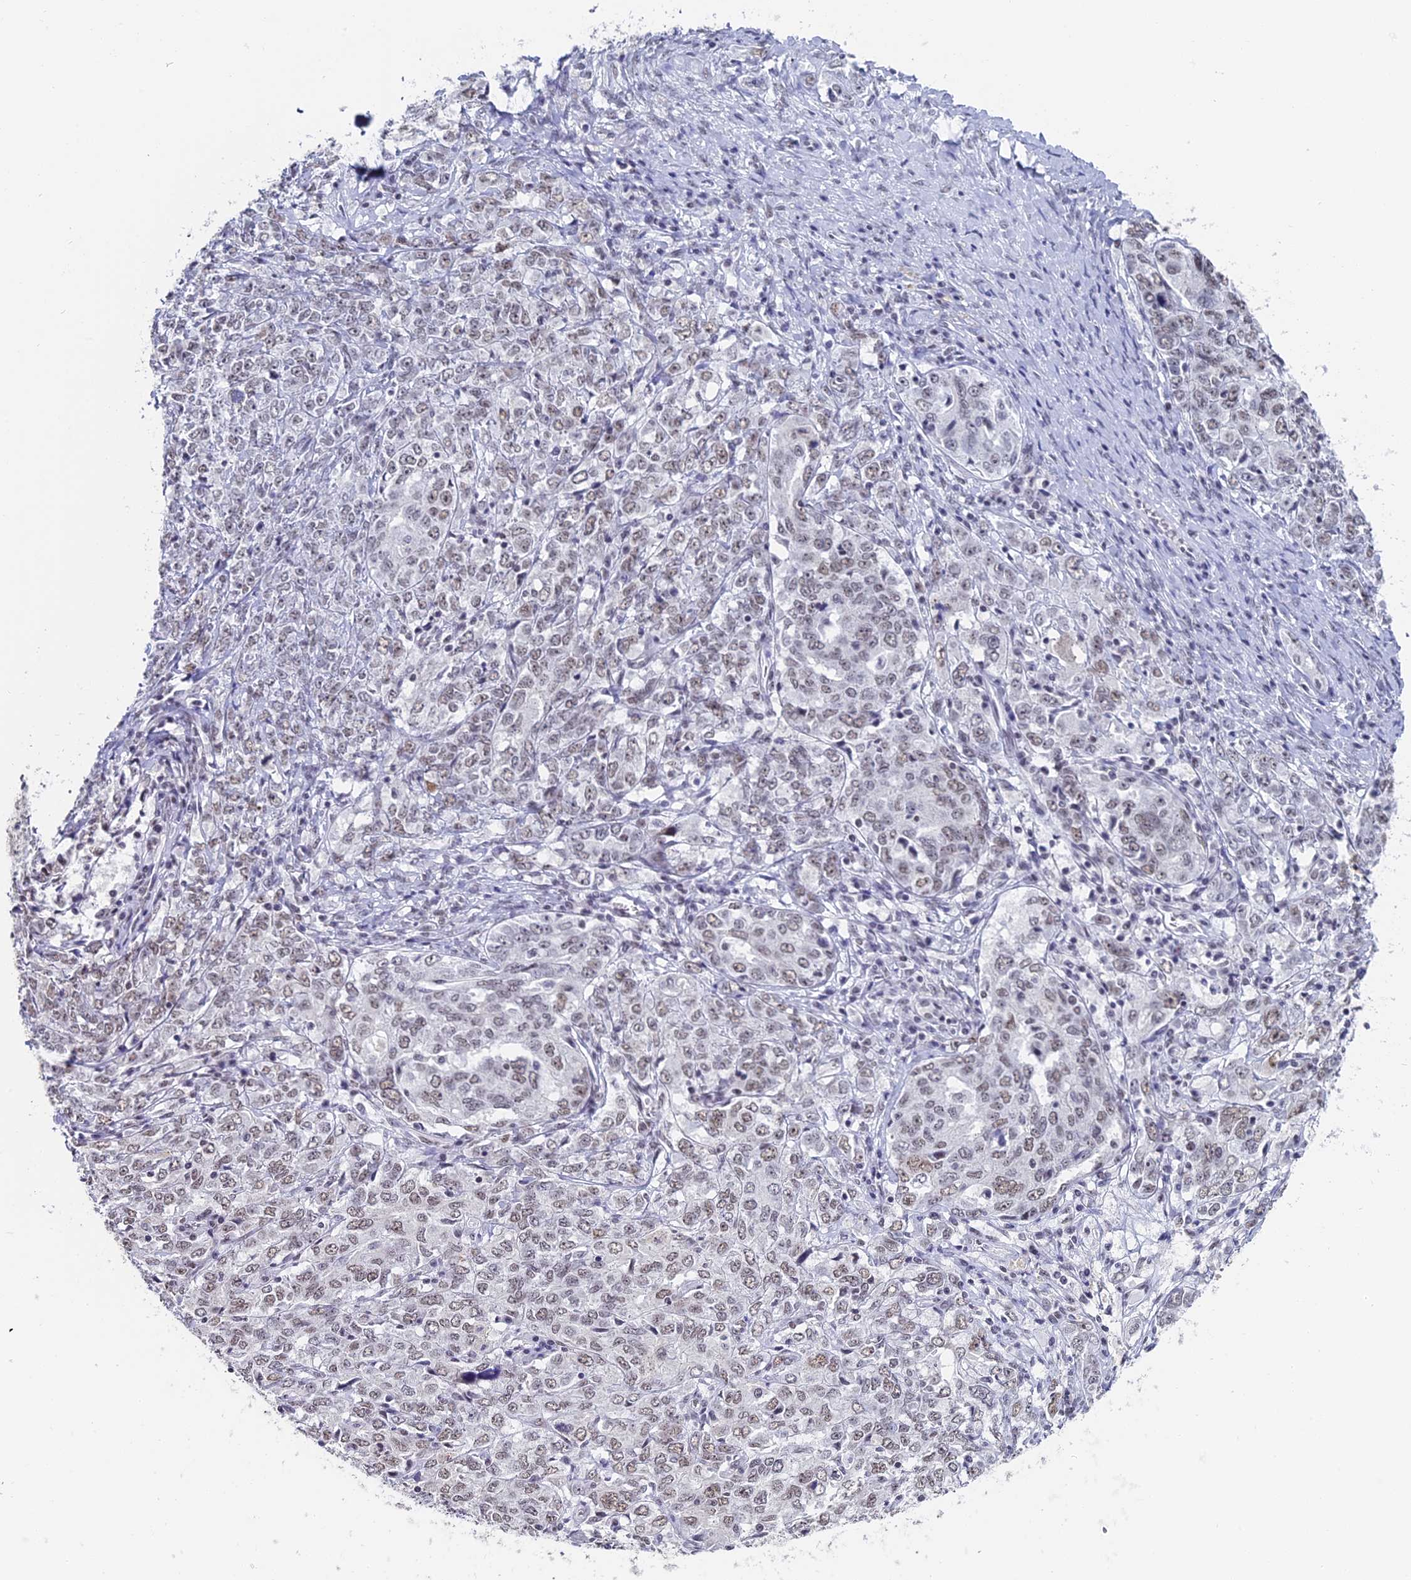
{"staining": {"intensity": "weak", "quantity": "25%-75%", "location": "nuclear"}, "tissue": "ovarian cancer", "cell_type": "Tumor cells", "image_type": "cancer", "snomed": [{"axis": "morphology", "description": "Carcinoma, endometroid"}, {"axis": "topography", "description": "Ovary"}], "caption": "Ovarian cancer stained with a protein marker demonstrates weak staining in tumor cells.", "gene": "CD2BP2", "patient": {"sex": "female", "age": 62}}